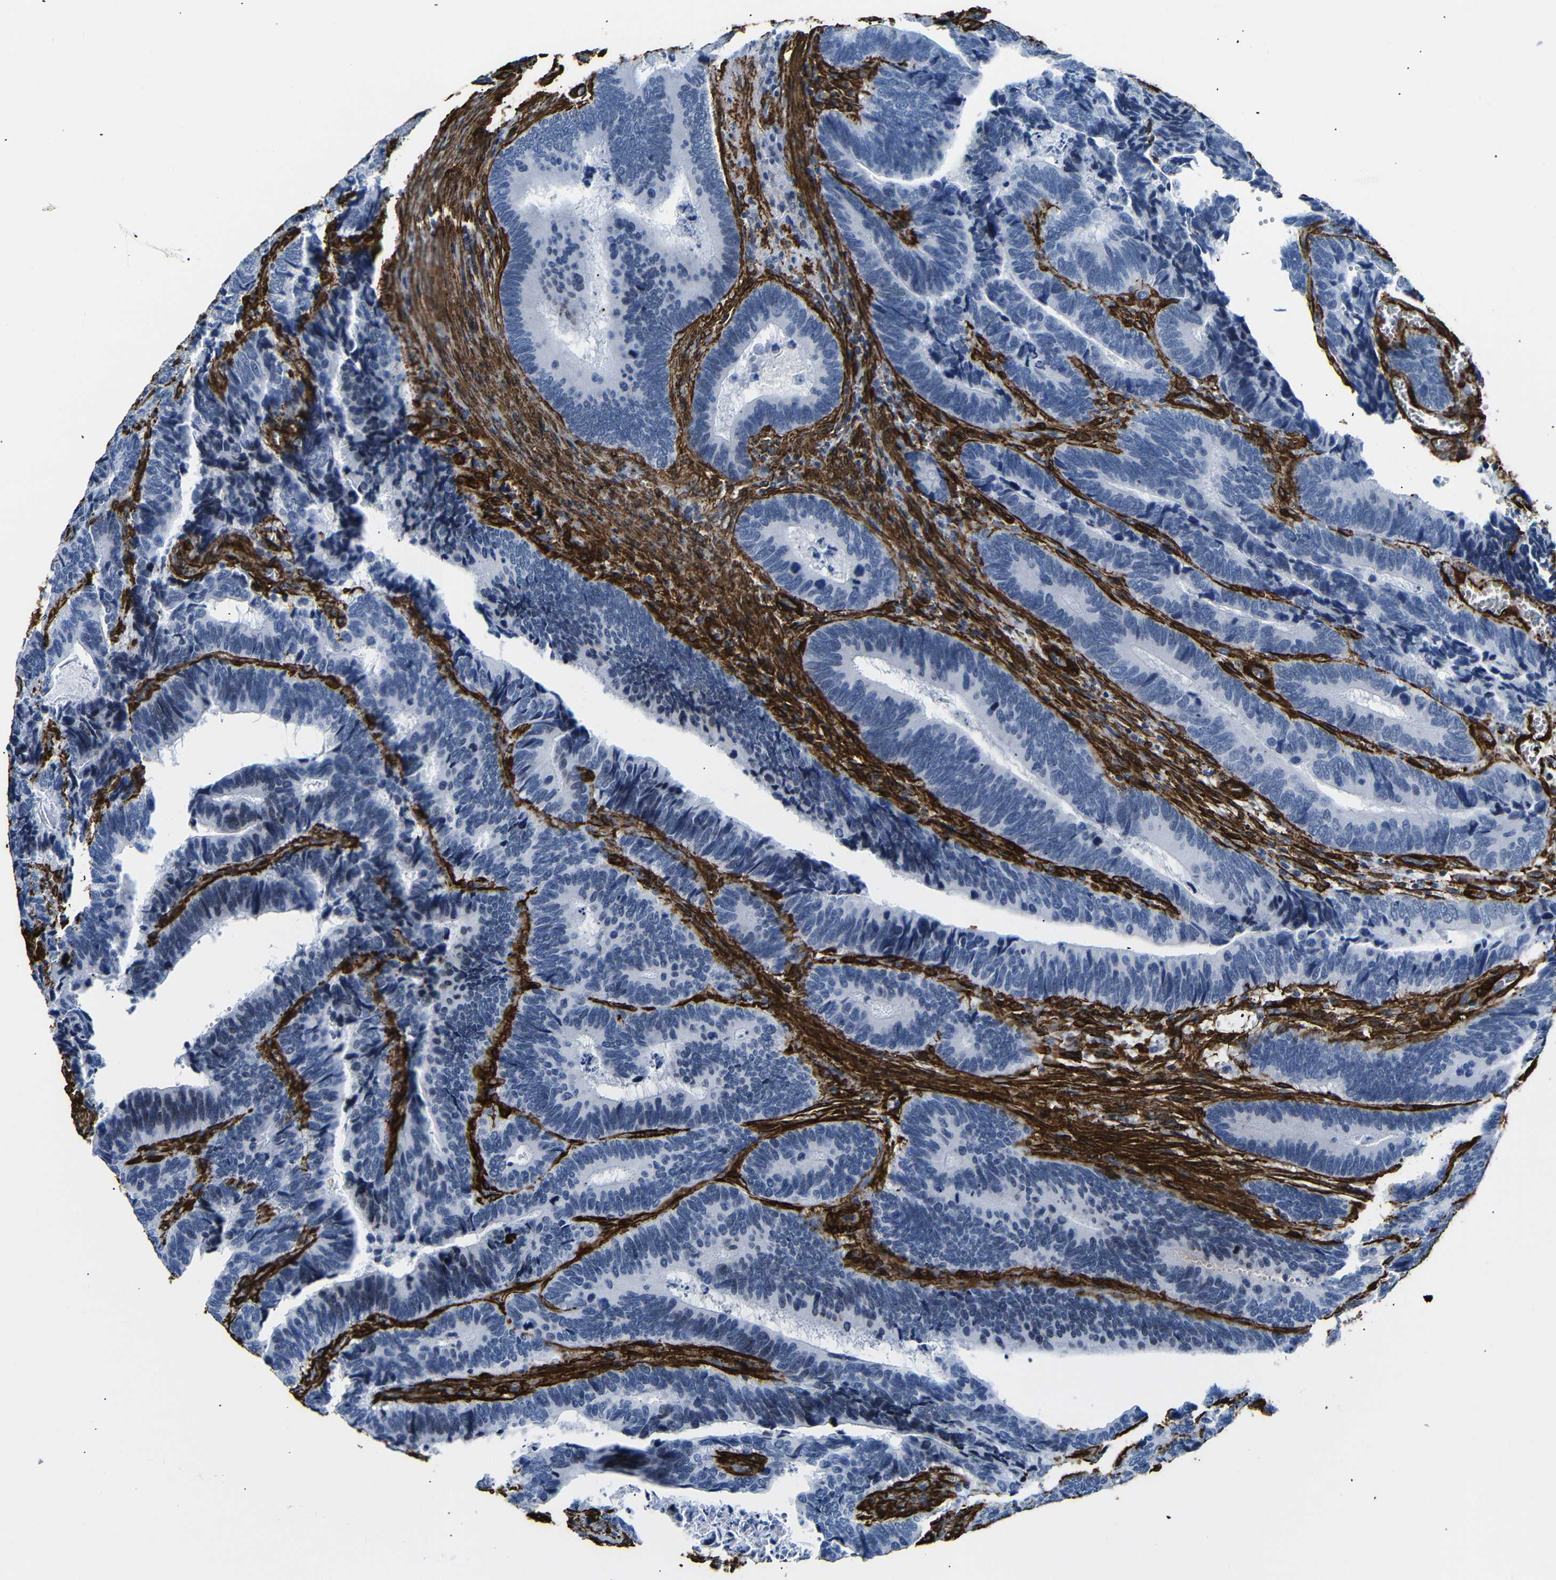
{"staining": {"intensity": "negative", "quantity": "none", "location": "none"}, "tissue": "colorectal cancer", "cell_type": "Tumor cells", "image_type": "cancer", "snomed": [{"axis": "morphology", "description": "Adenocarcinoma, NOS"}, {"axis": "topography", "description": "Colon"}], "caption": "DAB immunohistochemical staining of colorectal cancer (adenocarcinoma) shows no significant positivity in tumor cells.", "gene": "ACTA2", "patient": {"sex": "male", "age": 72}}